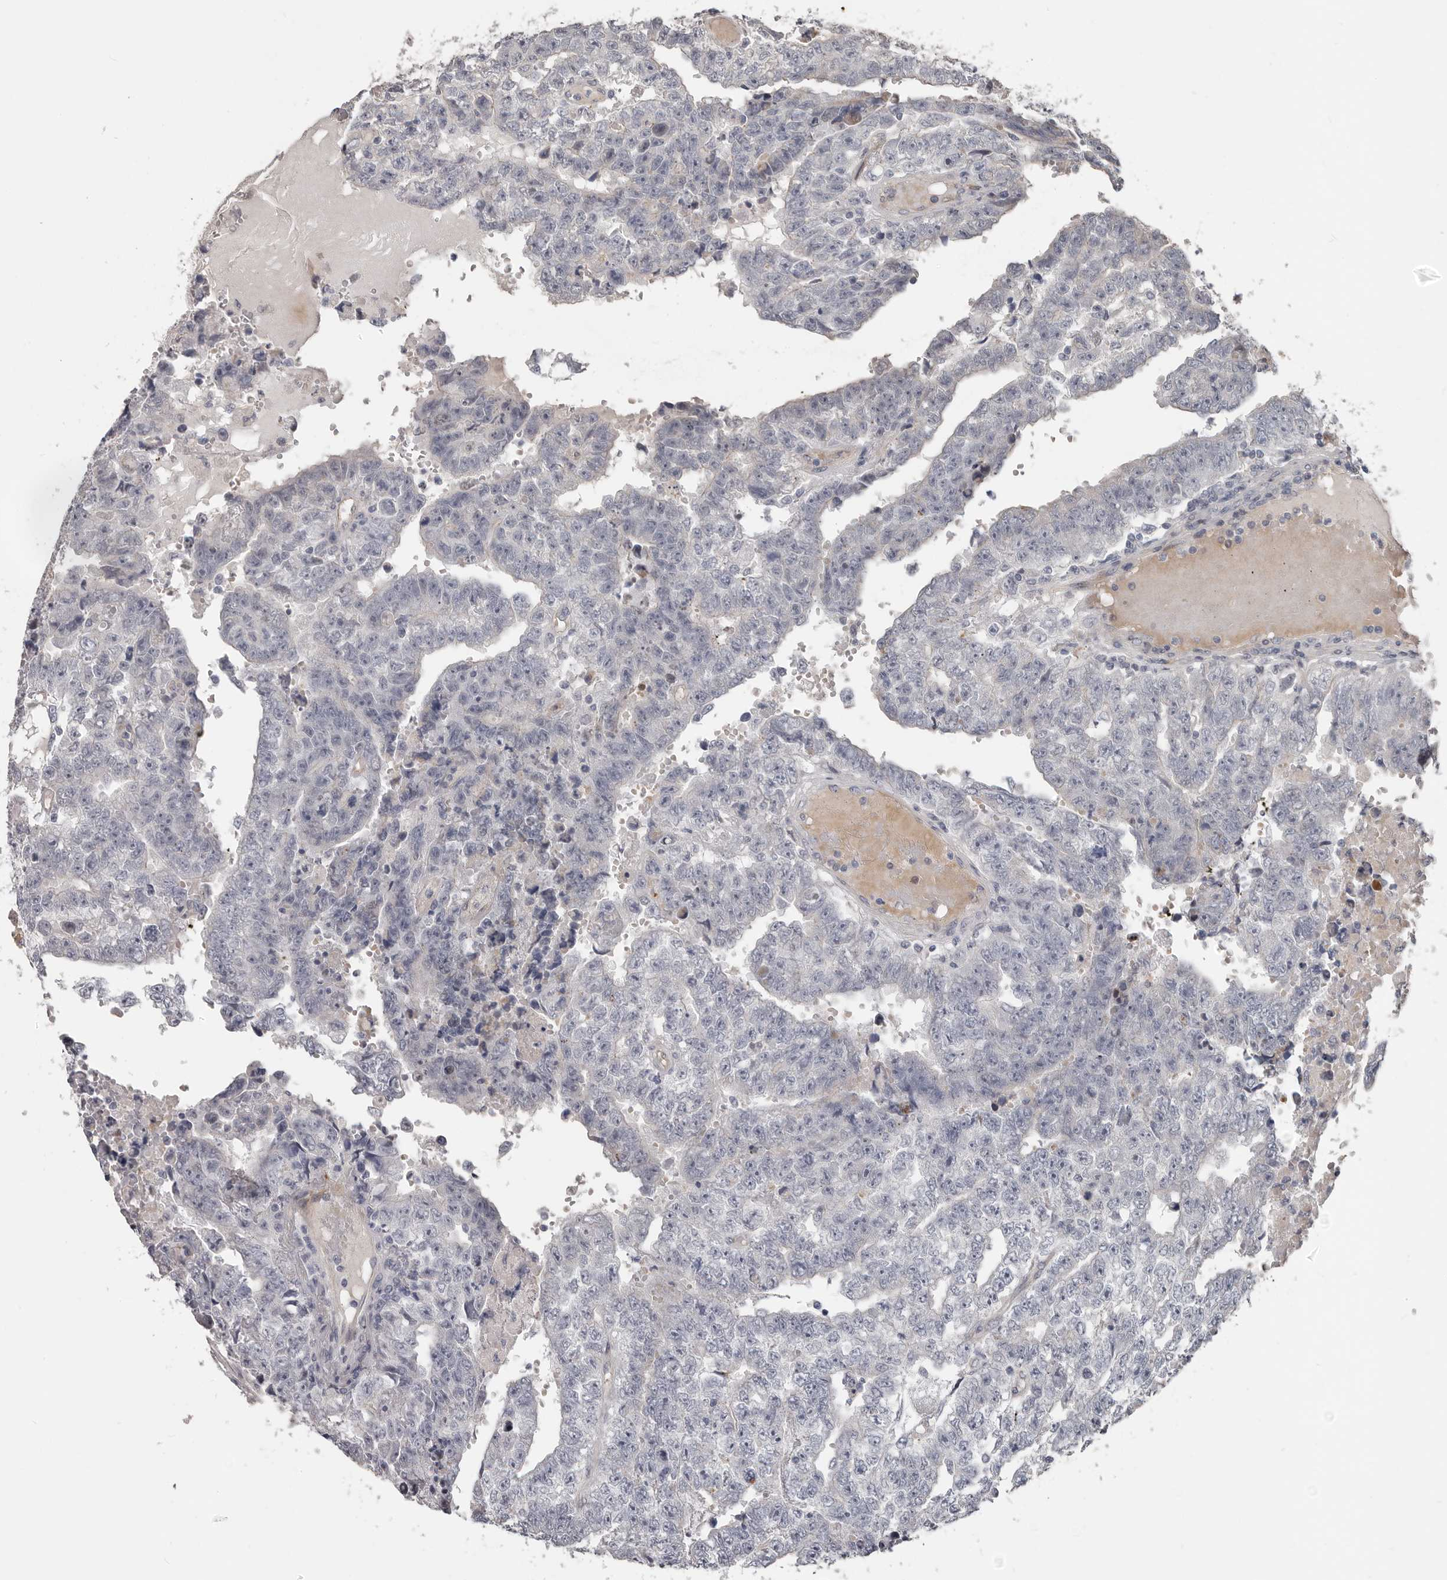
{"staining": {"intensity": "negative", "quantity": "none", "location": "none"}, "tissue": "testis cancer", "cell_type": "Tumor cells", "image_type": "cancer", "snomed": [{"axis": "morphology", "description": "Carcinoma, Embryonal, NOS"}, {"axis": "topography", "description": "Testis"}], "caption": "This is a histopathology image of immunohistochemistry staining of testis cancer (embryonal carcinoma), which shows no staining in tumor cells.", "gene": "RNF217", "patient": {"sex": "male", "age": 25}}